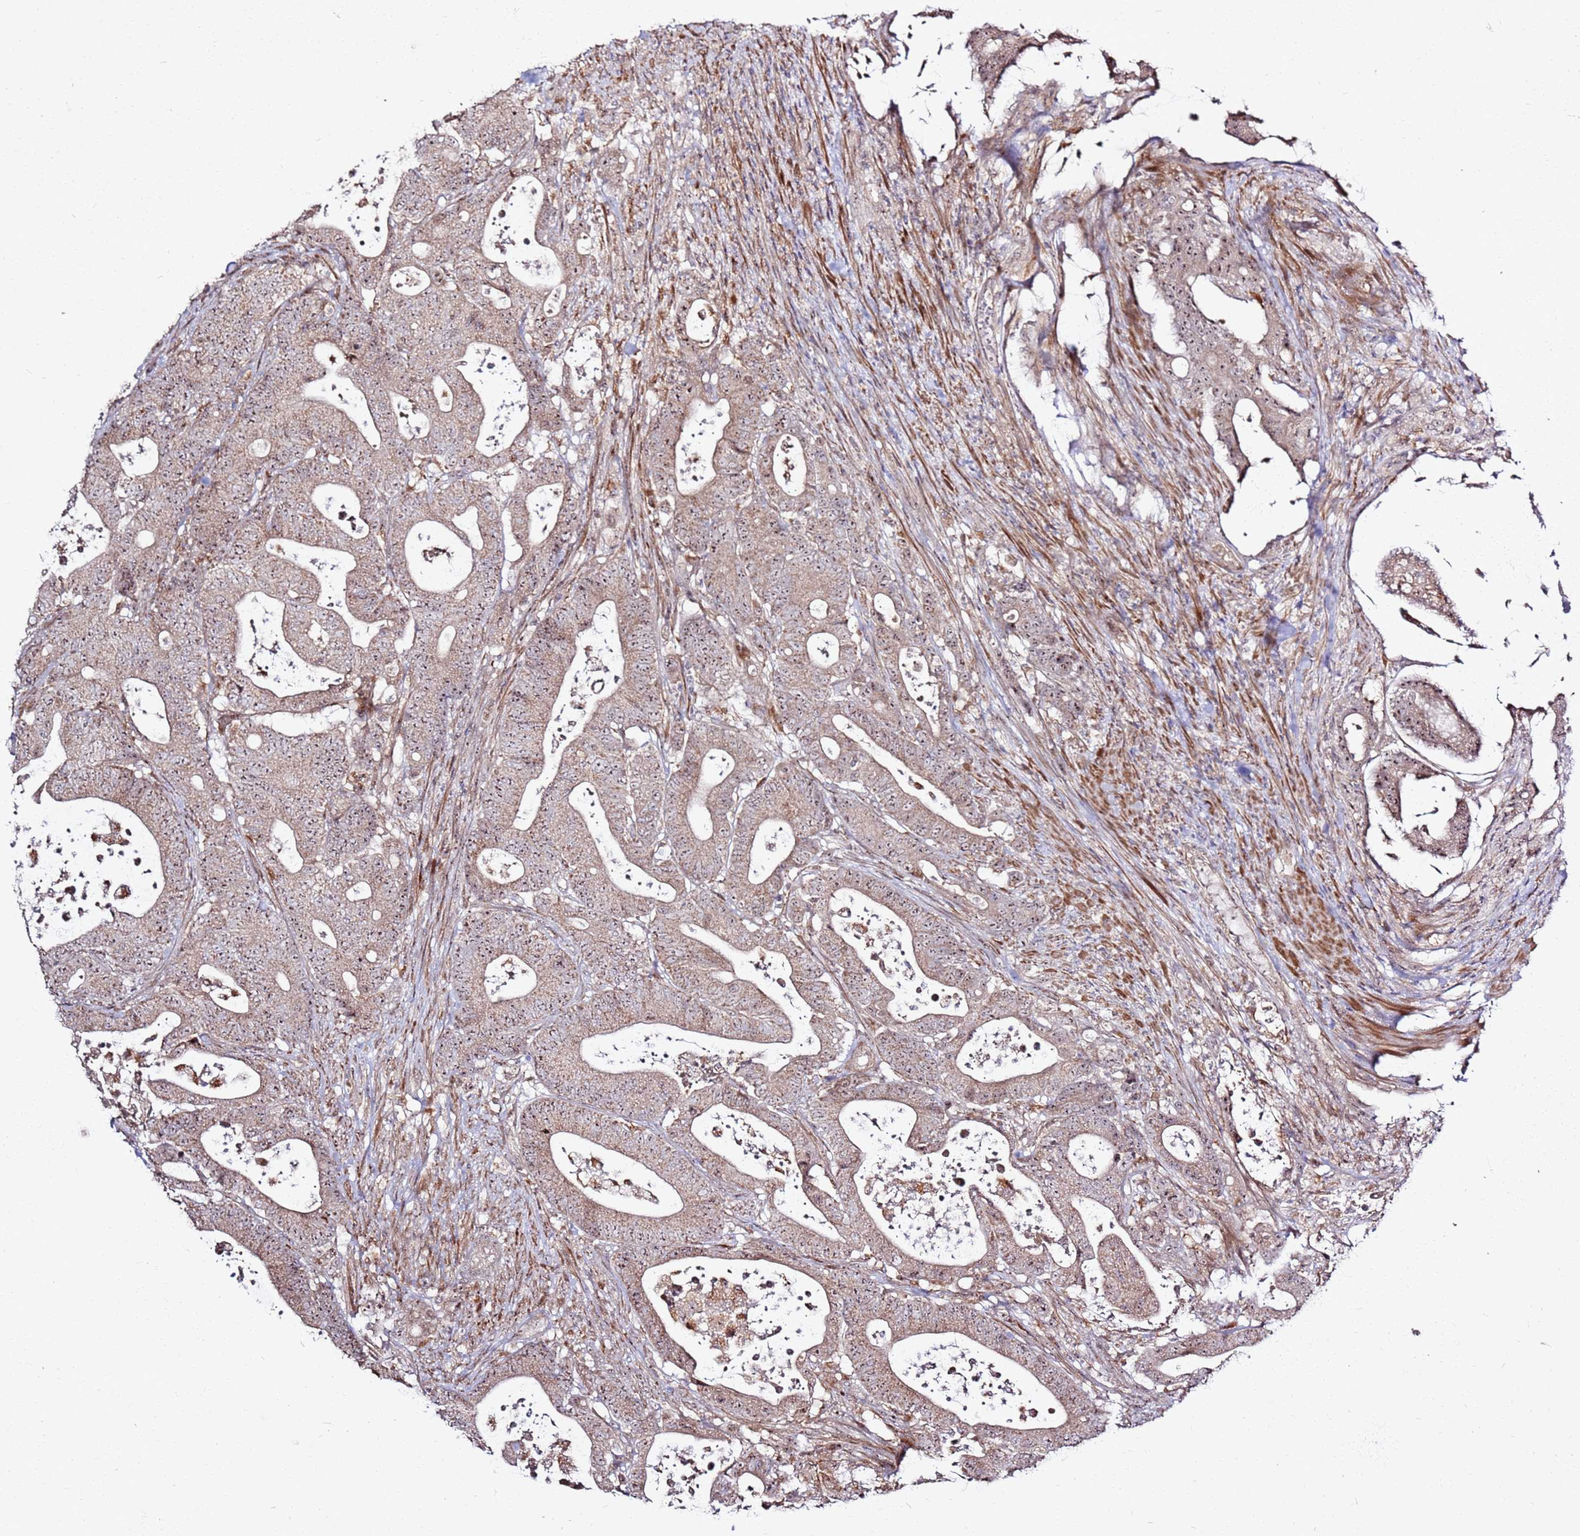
{"staining": {"intensity": "weak", "quantity": ">75%", "location": "cytoplasmic/membranous,nuclear"}, "tissue": "colorectal cancer", "cell_type": "Tumor cells", "image_type": "cancer", "snomed": [{"axis": "morphology", "description": "Adenocarcinoma, NOS"}, {"axis": "topography", "description": "Colon"}], "caption": "Immunohistochemical staining of colorectal cancer (adenocarcinoma) demonstrates low levels of weak cytoplasmic/membranous and nuclear staining in approximately >75% of tumor cells. (DAB IHC with brightfield microscopy, high magnification).", "gene": "CNPY1", "patient": {"sex": "female", "age": 84}}